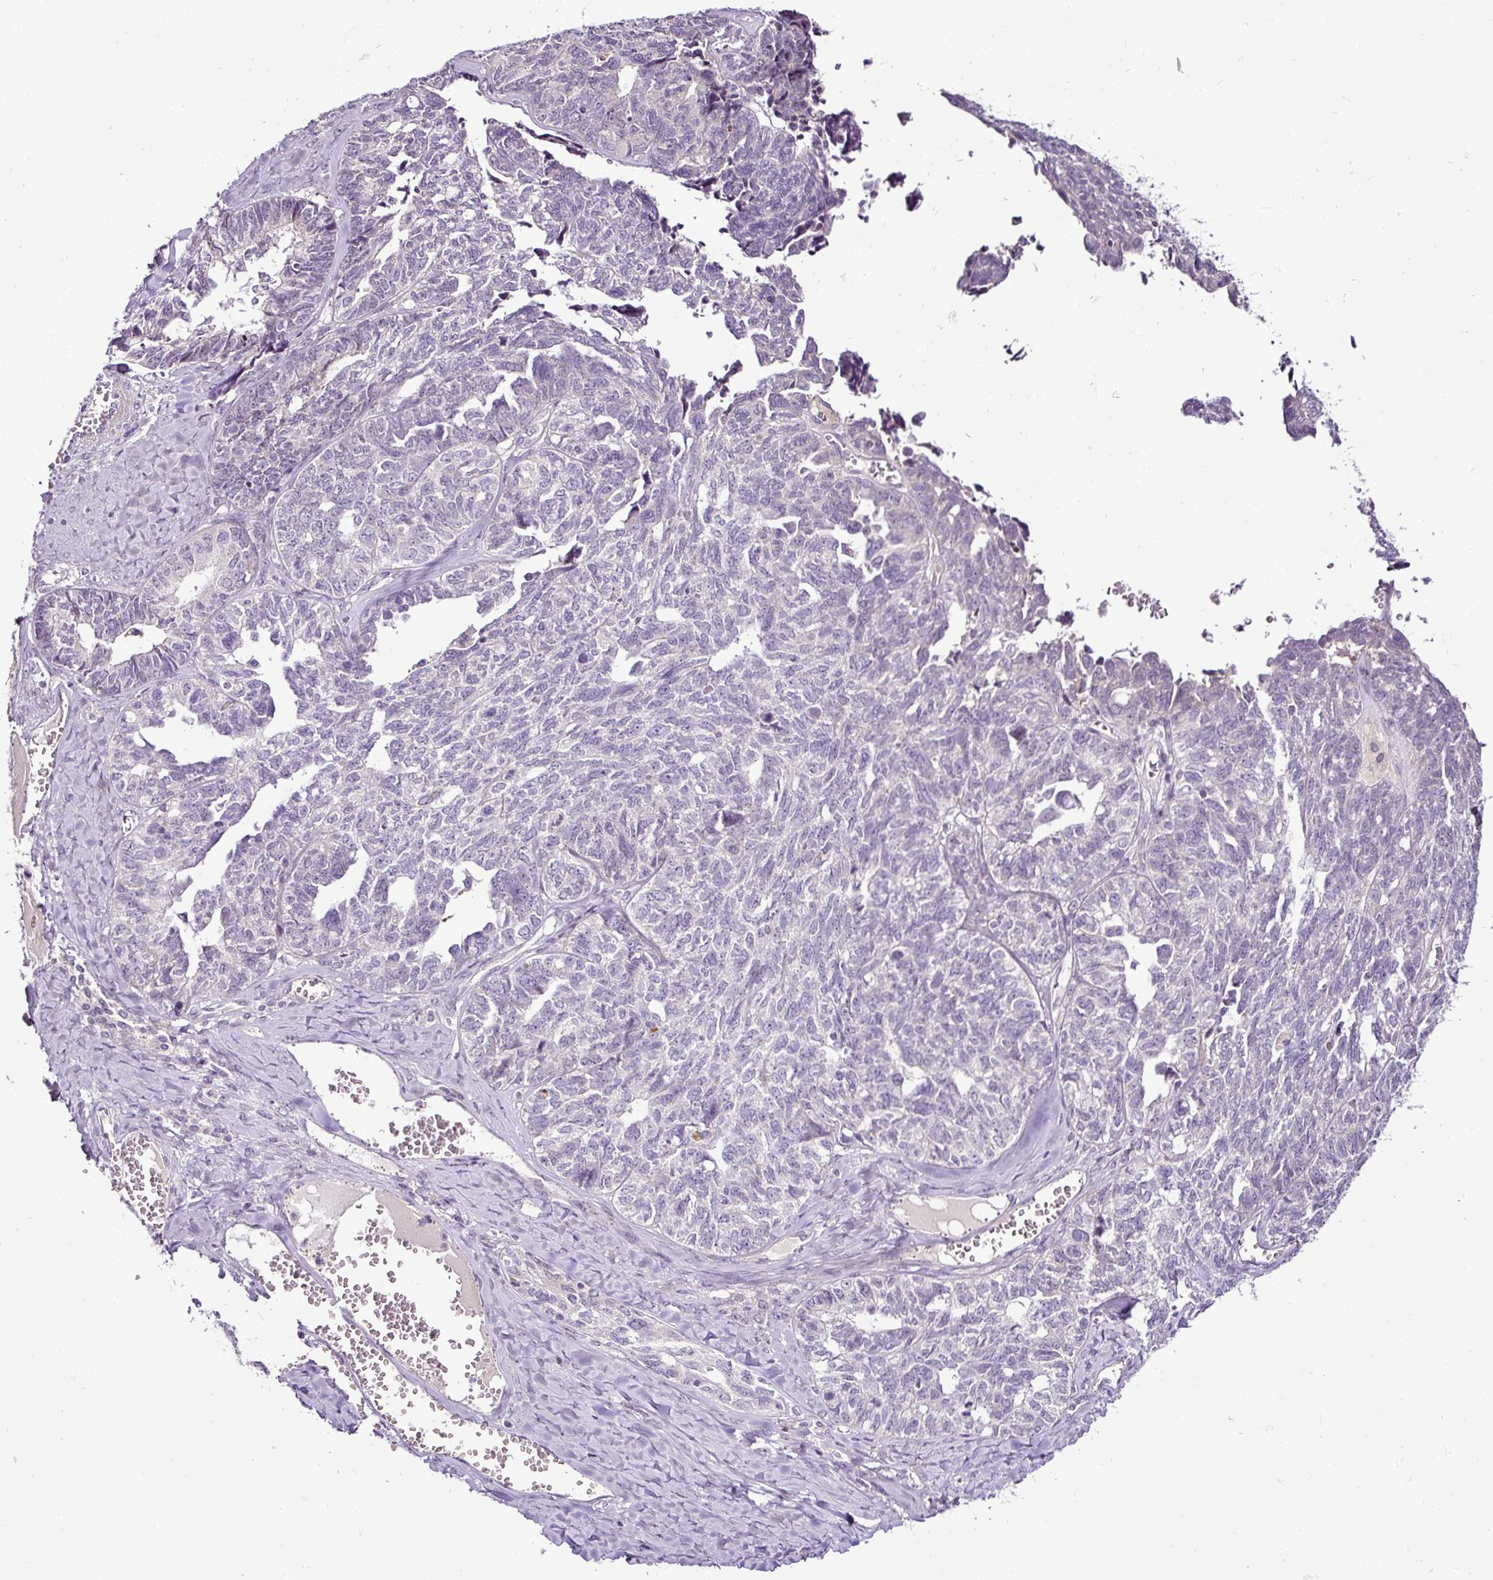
{"staining": {"intensity": "negative", "quantity": "none", "location": "none"}, "tissue": "ovarian cancer", "cell_type": "Tumor cells", "image_type": "cancer", "snomed": [{"axis": "morphology", "description": "Cystadenocarcinoma, serous, NOS"}, {"axis": "topography", "description": "Ovary"}], "caption": "Tumor cells show no significant protein staining in serous cystadenocarcinoma (ovarian).", "gene": "TEX30", "patient": {"sex": "female", "age": 79}}